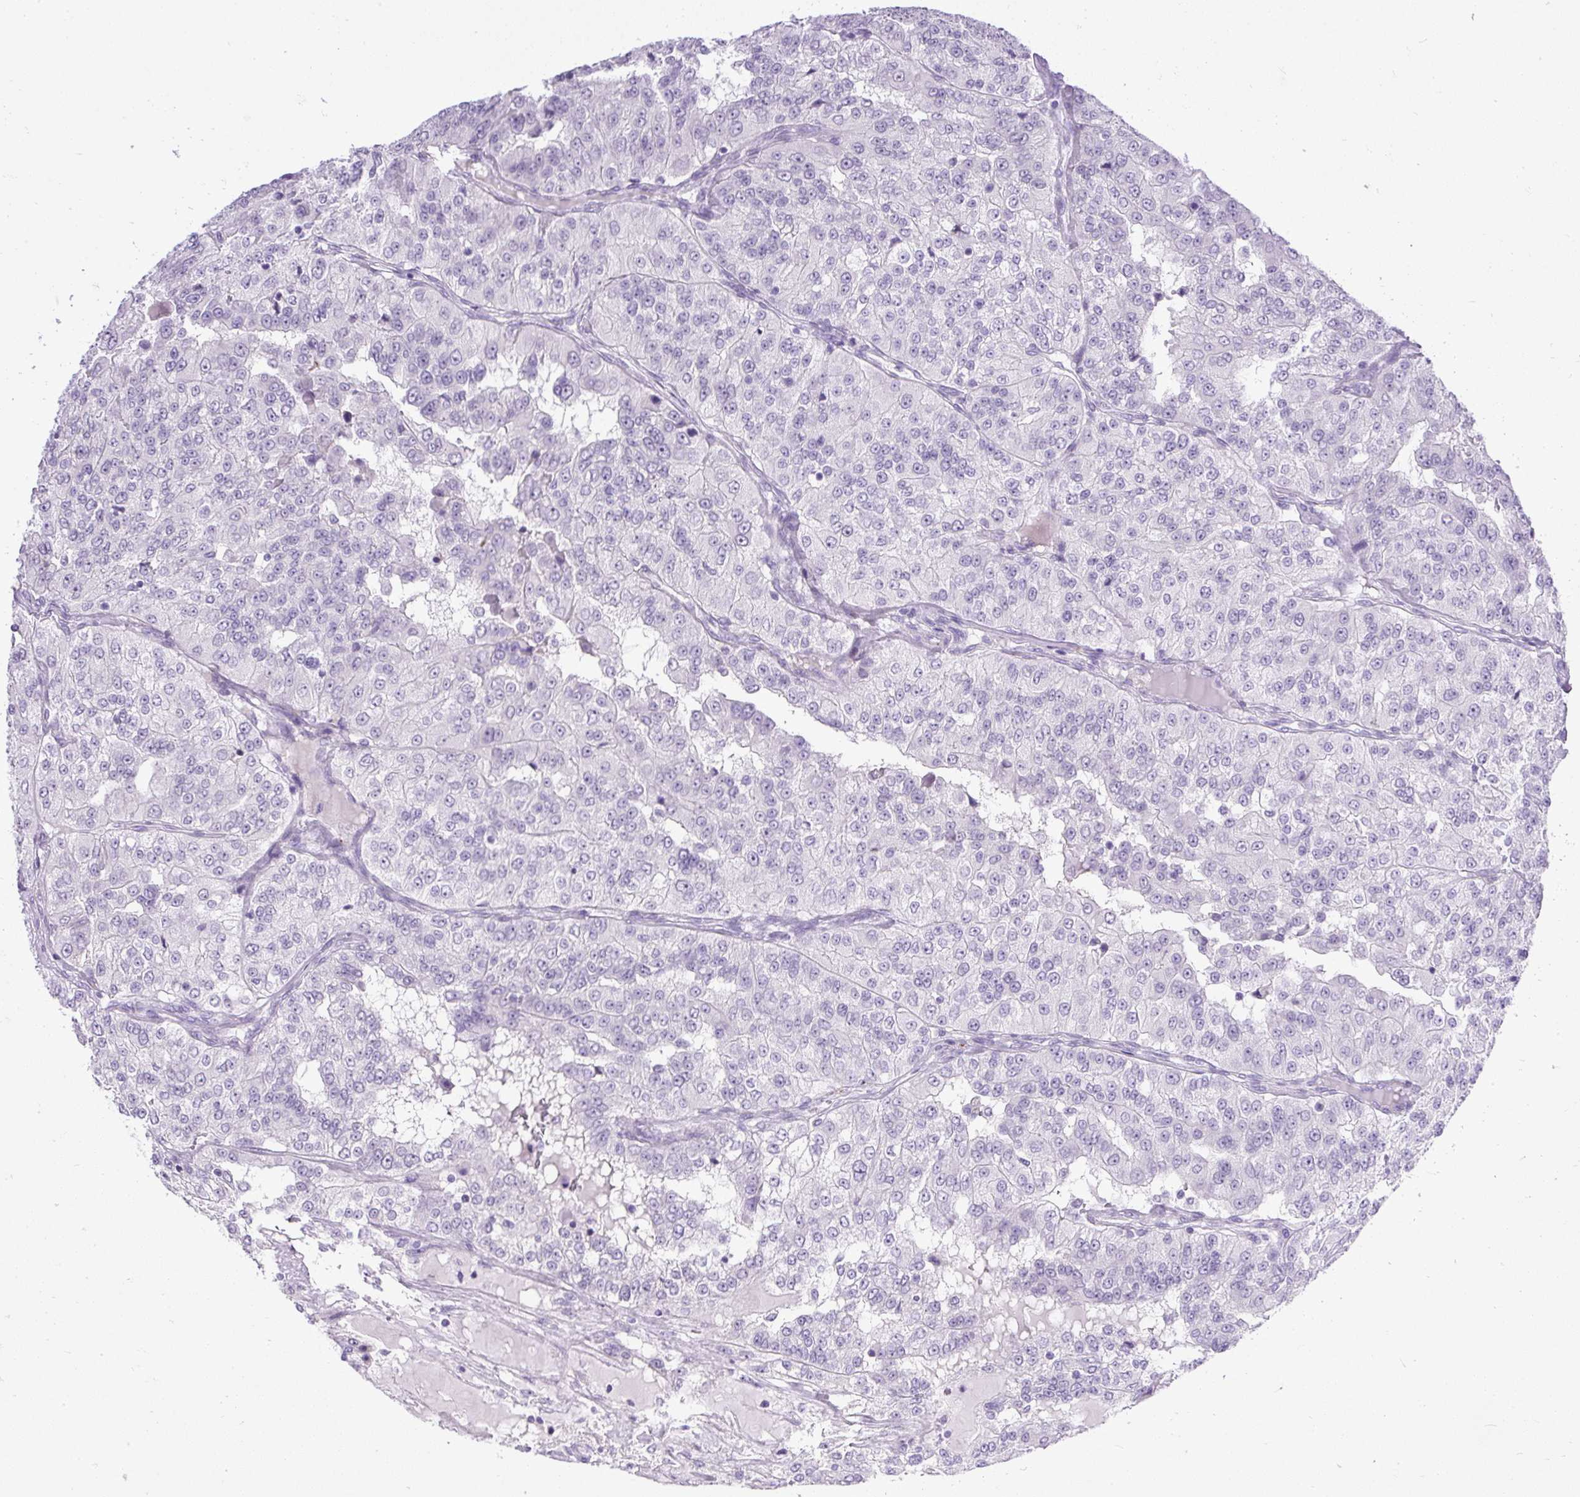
{"staining": {"intensity": "negative", "quantity": "none", "location": "none"}, "tissue": "renal cancer", "cell_type": "Tumor cells", "image_type": "cancer", "snomed": [{"axis": "morphology", "description": "Adenocarcinoma, NOS"}, {"axis": "topography", "description": "Kidney"}], "caption": "Image shows no protein staining in tumor cells of renal cancer tissue.", "gene": "WNT10B", "patient": {"sex": "female", "age": 63}}